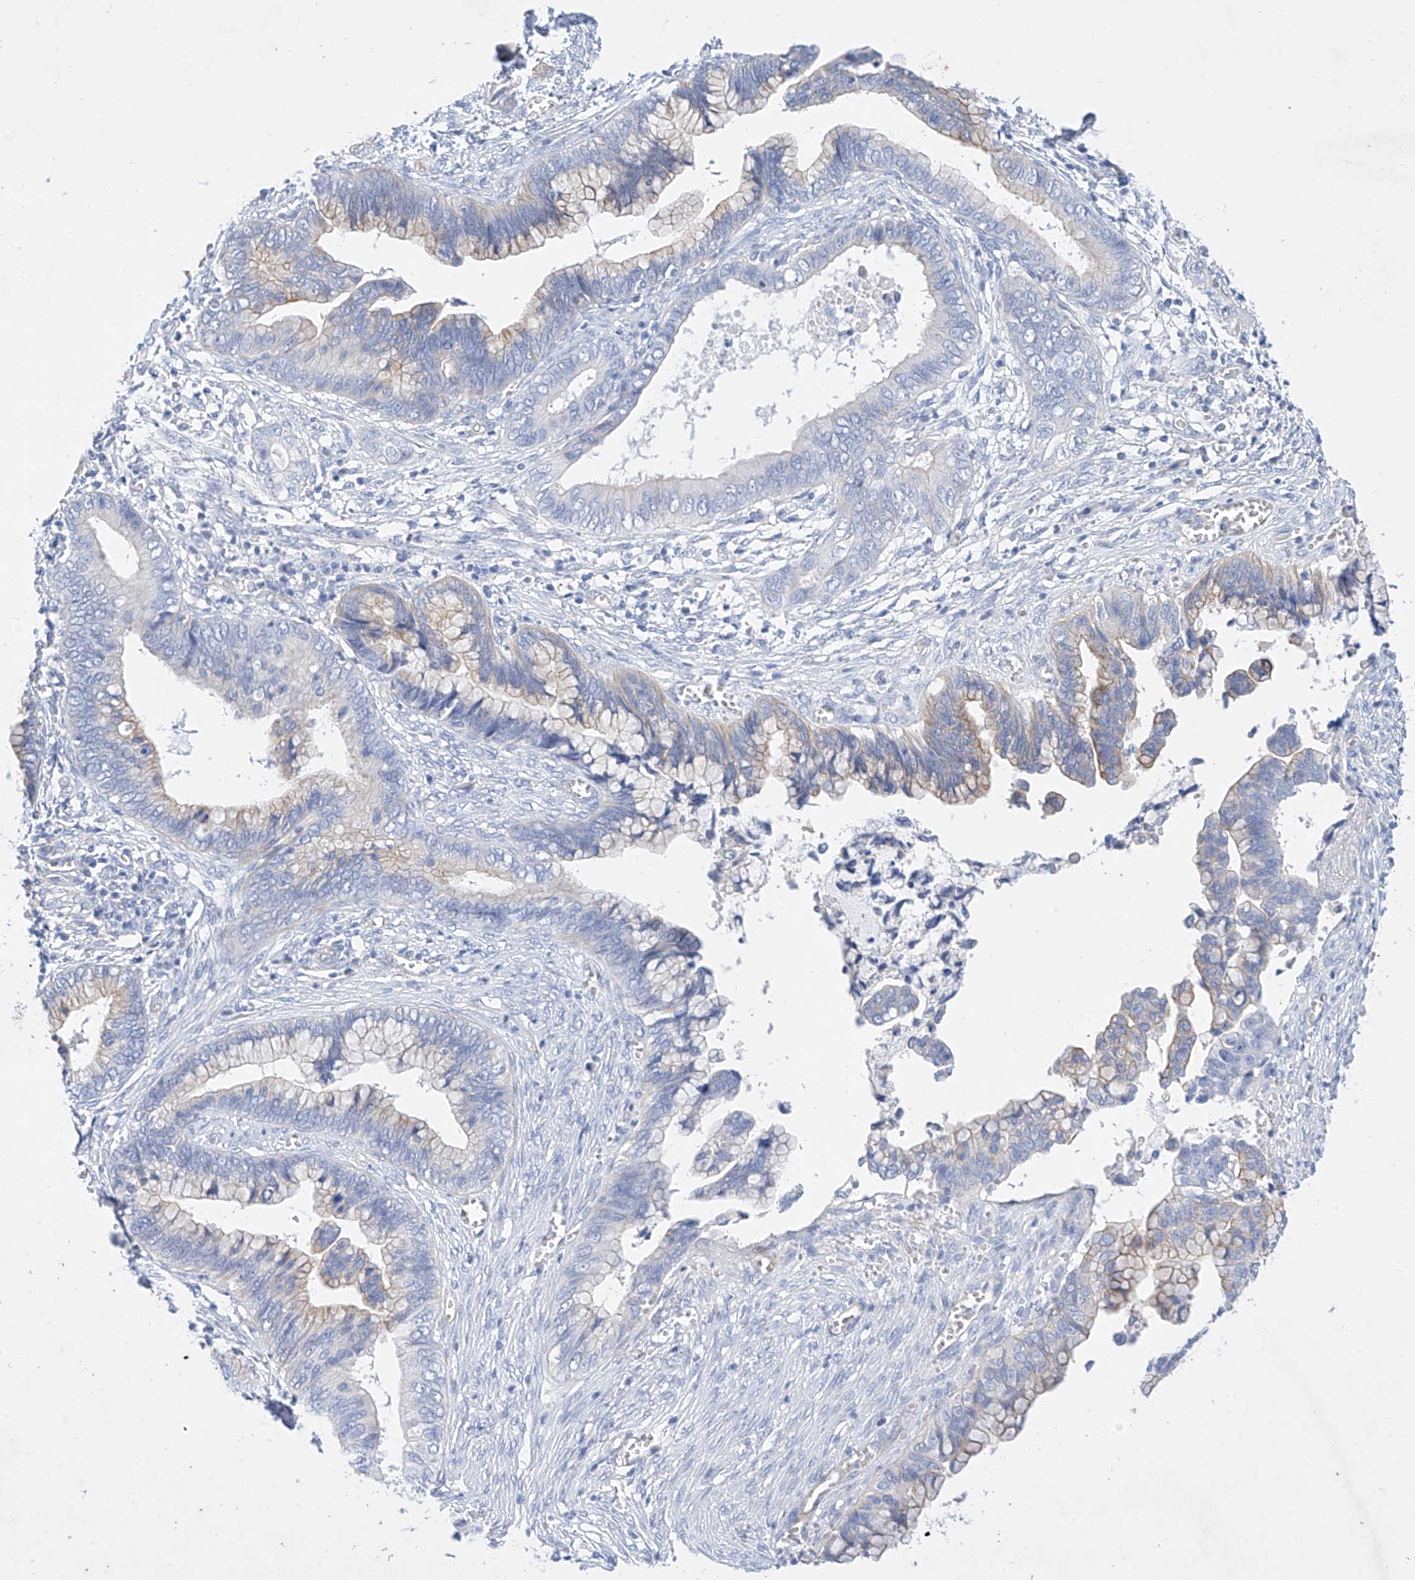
{"staining": {"intensity": "weak", "quantity": "<25%", "location": "cytoplasmic/membranous"}, "tissue": "cervical cancer", "cell_type": "Tumor cells", "image_type": "cancer", "snomed": [{"axis": "morphology", "description": "Adenocarcinoma, NOS"}, {"axis": "topography", "description": "Cervix"}], "caption": "Immunohistochemical staining of human cervical cancer exhibits no significant expression in tumor cells.", "gene": "SBSPON", "patient": {"sex": "female", "age": 44}}